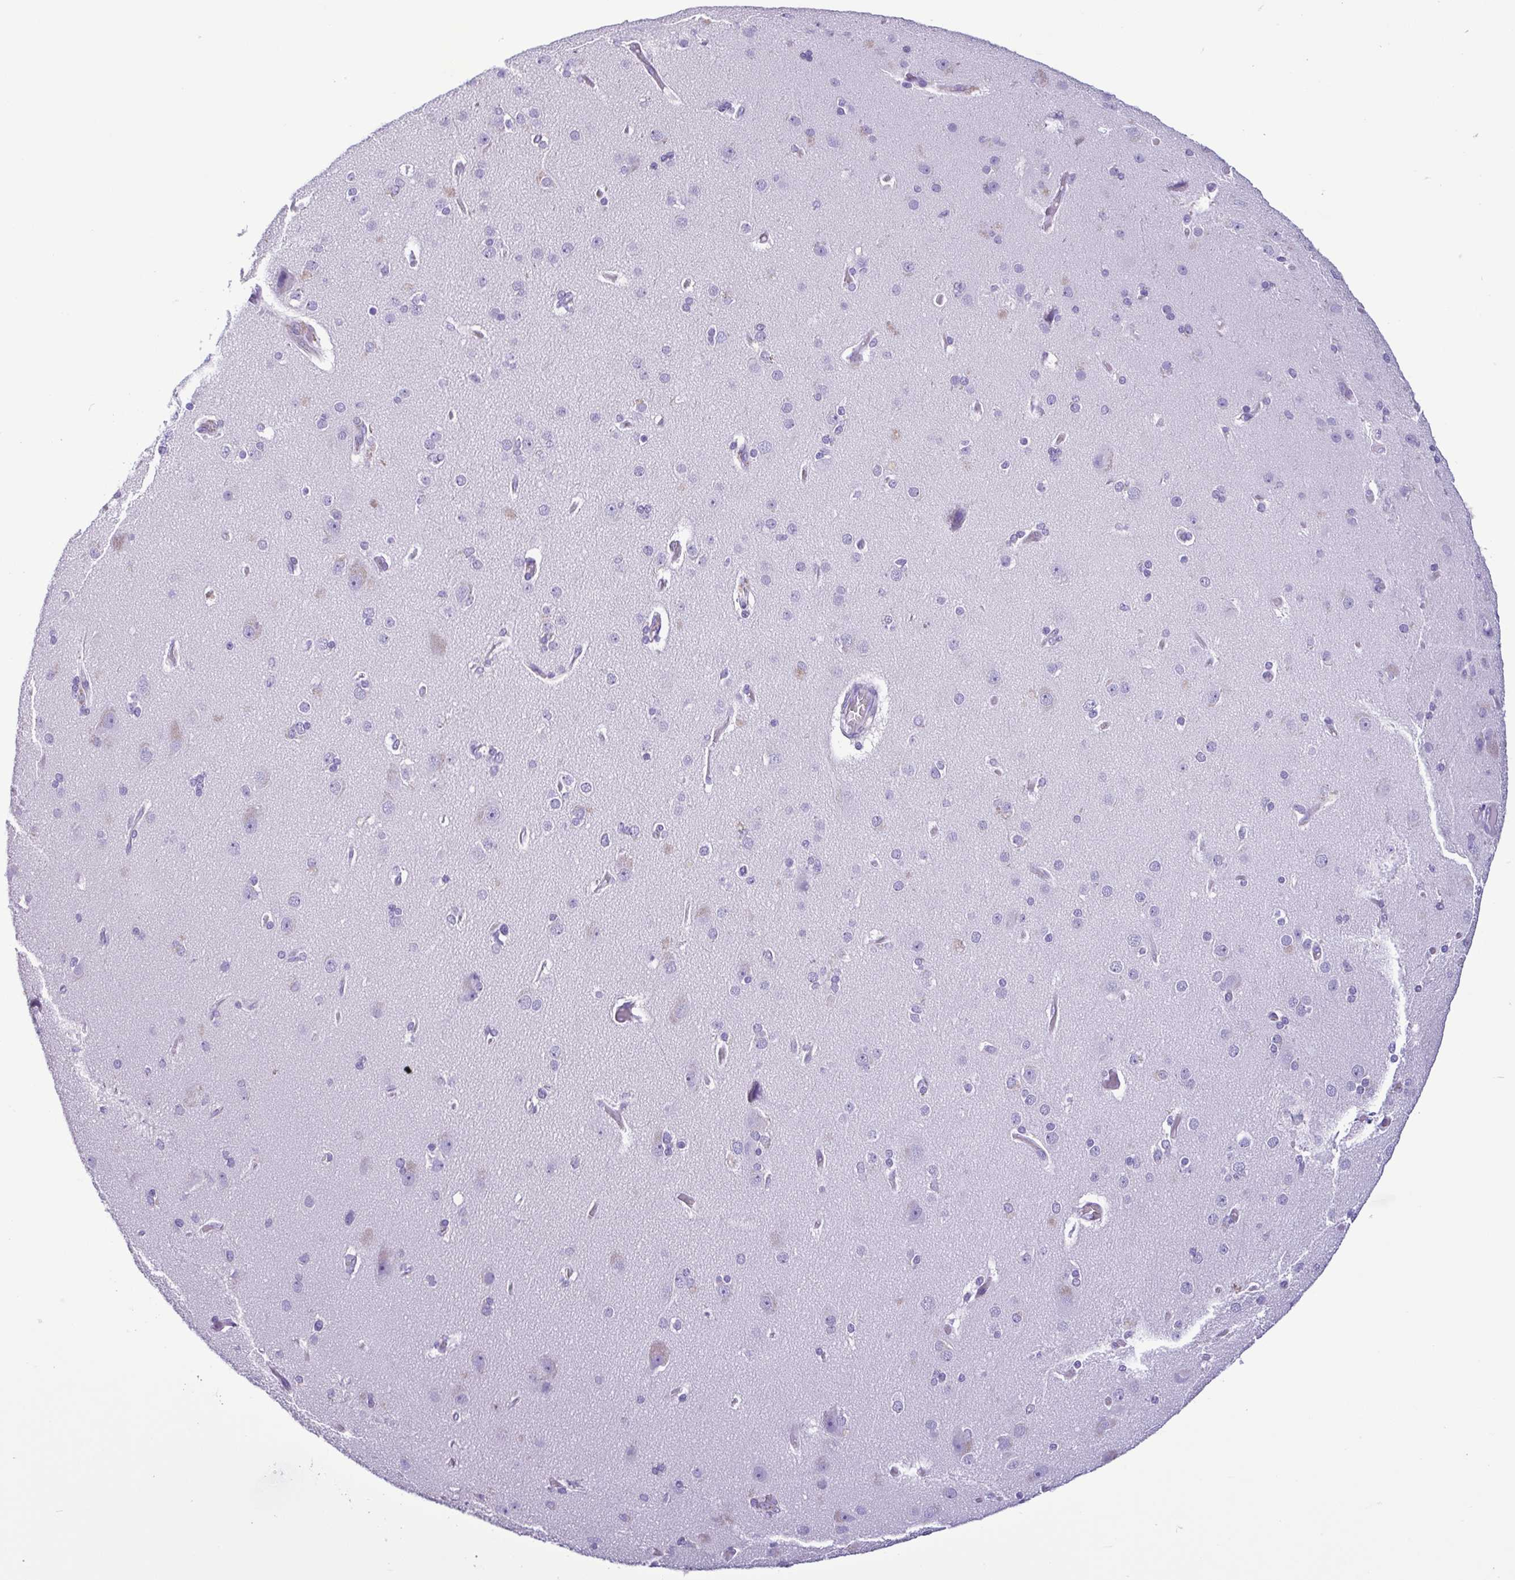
{"staining": {"intensity": "negative", "quantity": "none", "location": "none"}, "tissue": "cerebral cortex", "cell_type": "Endothelial cells", "image_type": "normal", "snomed": [{"axis": "morphology", "description": "Normal tissue, NOS"}, {"axis": "morphology", "description": "Glioma, malignant, High grade"}, {"axis": "topography", "description": "Cerebral cortex"}], "caption": "DAB (3,3'-diaminobenzidine) immunohistochemical staining of benign cerebral cortex exhibits no significant positivity in endothelial cells. Nuclei are stained in blue.", "gene": "CBY2", "patient": {"sex": "male", "age": 71}}